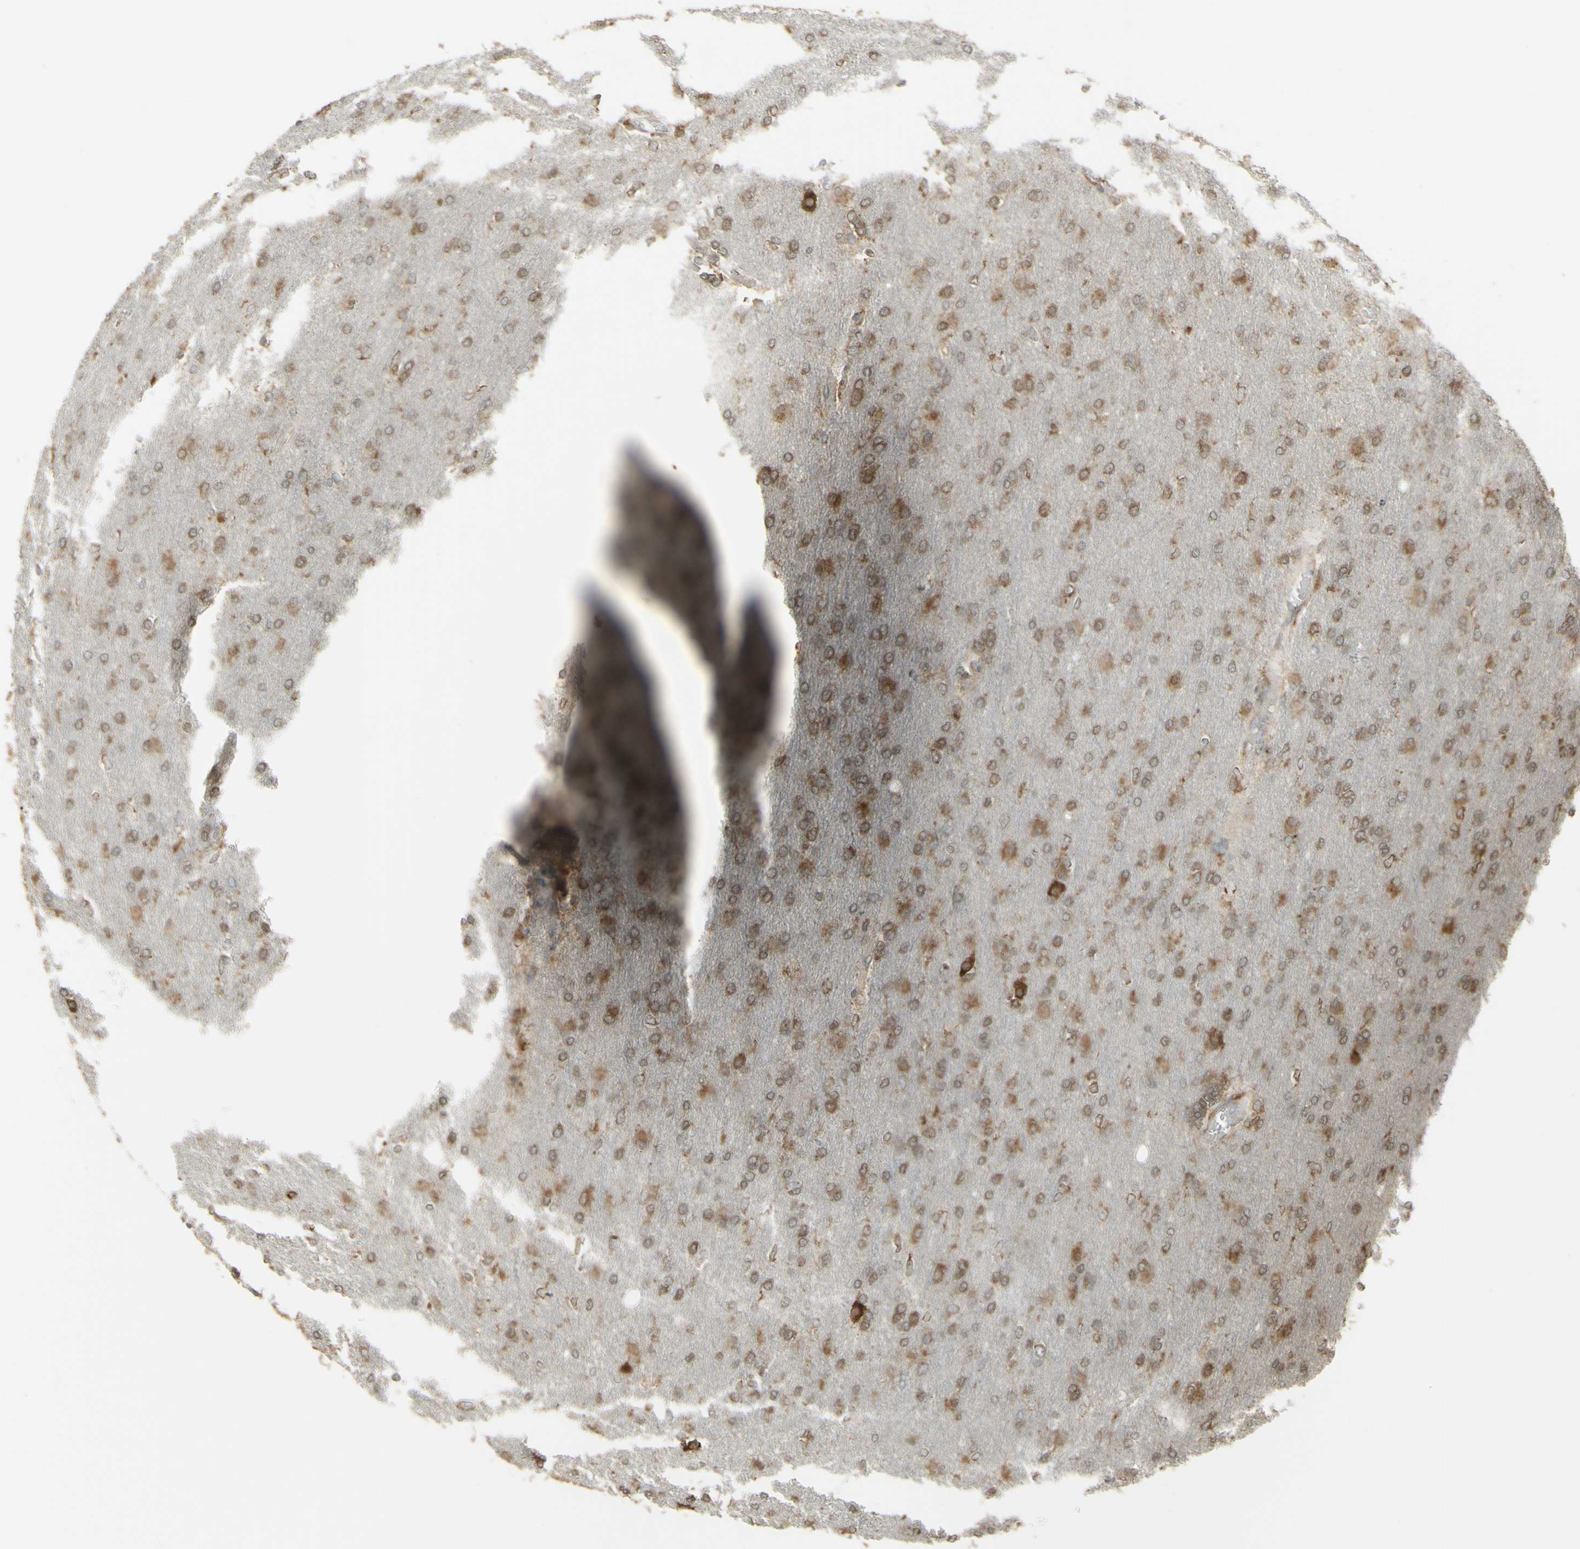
{"staining": {"intensity": "weak", "quantity": "25%-75%", "location": "cytoplasmic/membranous"}, "tissue": "glioma", "cell_type": "Tumor cells", "image_type": "cancer", "snomed": [{"axis": "morphology", "description": "Glioma, malignant, High grade"}, {"axis": "topography", "description": "Cerebral cortex"}], "caption": "Immunohistochemical staining of malignant high-grade glioma demonstrates weak cytoplasmic/membranous protein expression in approximately 25%-75% of tumor cells.", "gene": "FKBP3", "patient": {"sex": "female", "age": 36}}